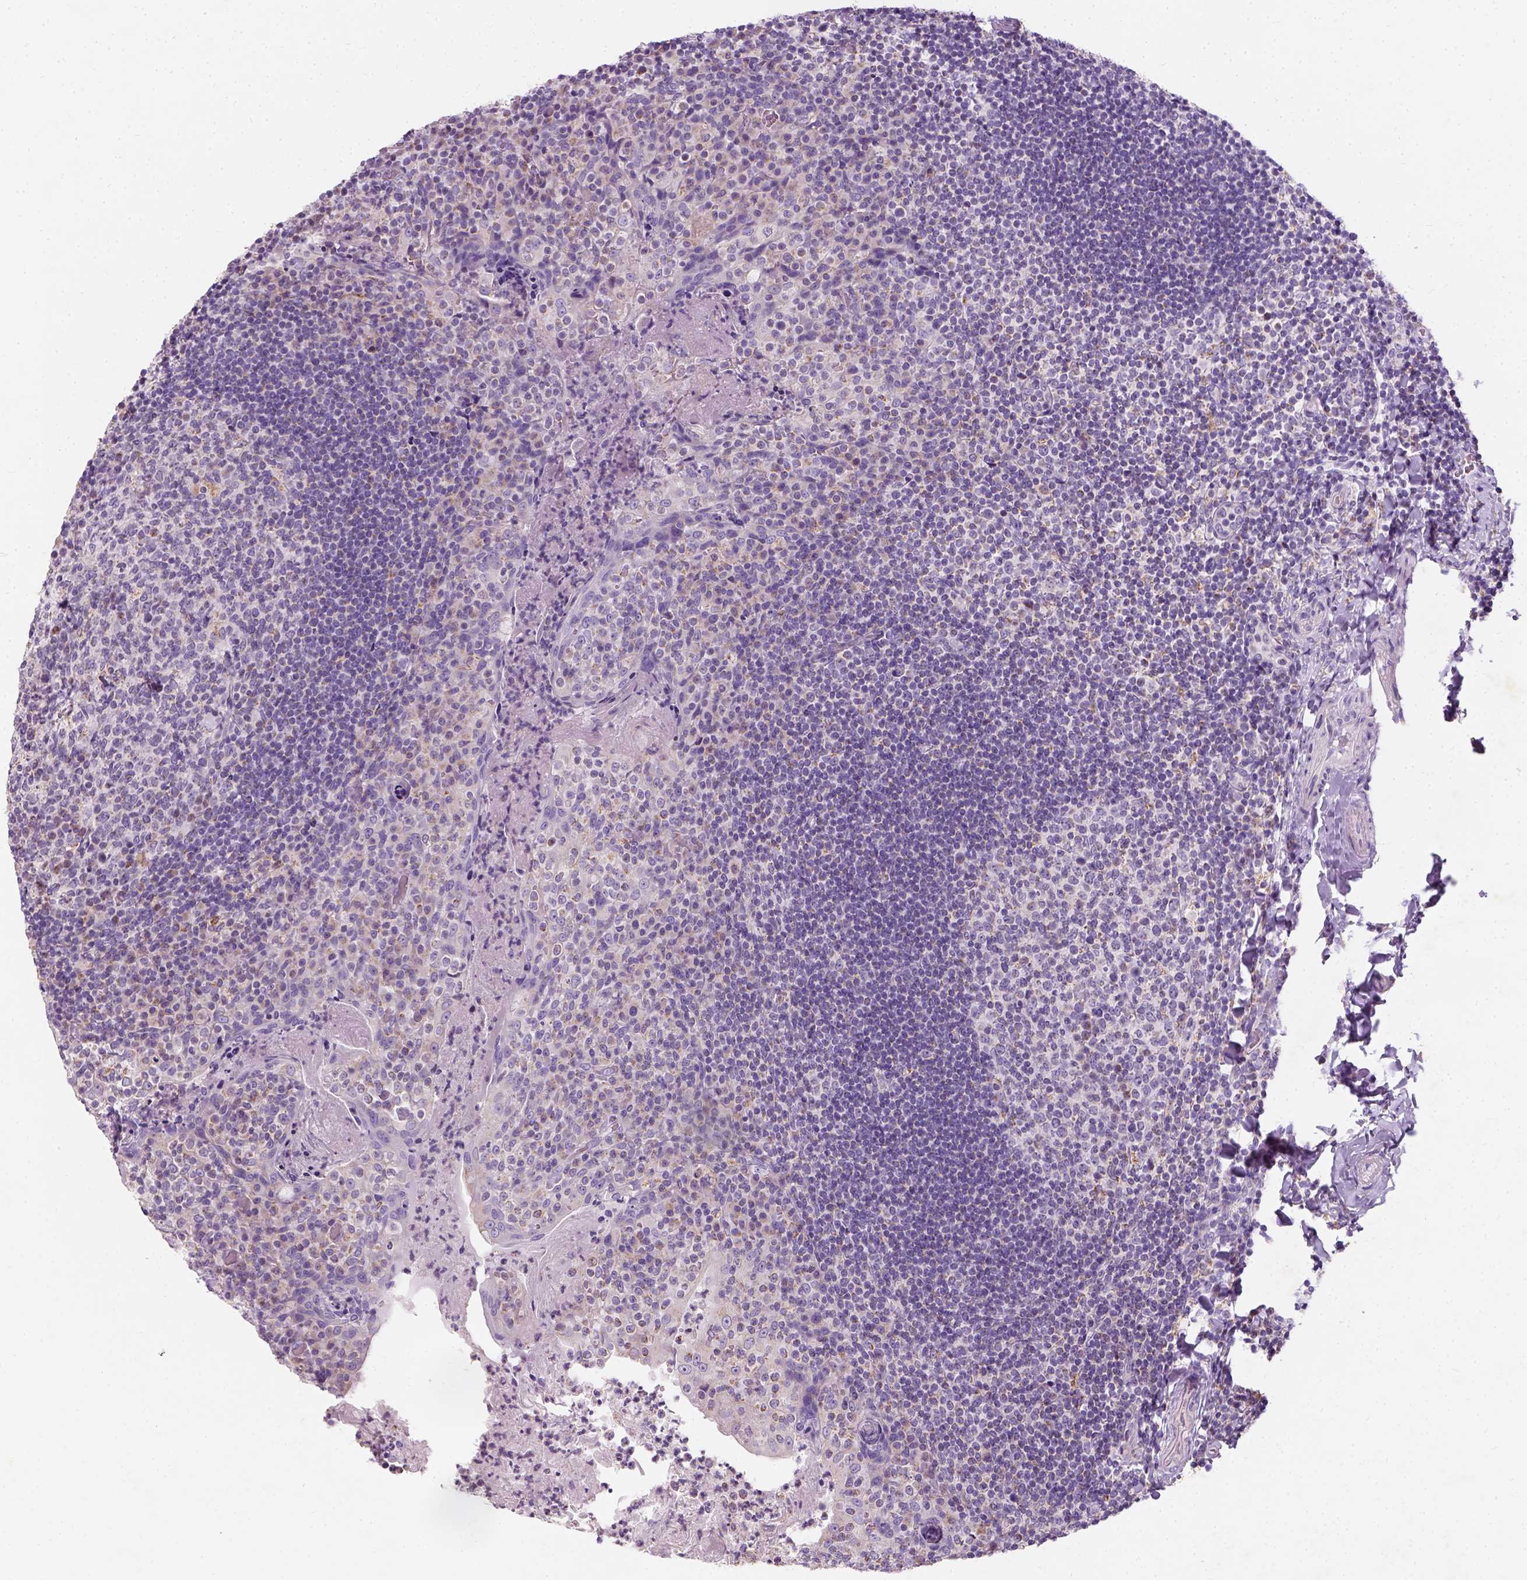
{"staining": {"intensity": "negative", "quantity": "none", "location": "none"}, "tissue": "tonsil", "cell_type": "Germinal center cells", "image_type": "normal", "snomed": [{"axis": "morphology", "description": "Normal tissue, NOS"}, {"axis": "topography", "description": "Tonsil"}], "caption": "Germinal center cells show no significant protein expression in normal tonsil. The staining is performed using DAB (3,3'-diaminobenzidine) brown chromogen with nuclei counter-stained in using hematoxylin.", "gene": "CHODL", "patient": {"sex": "female", "age": 10}}